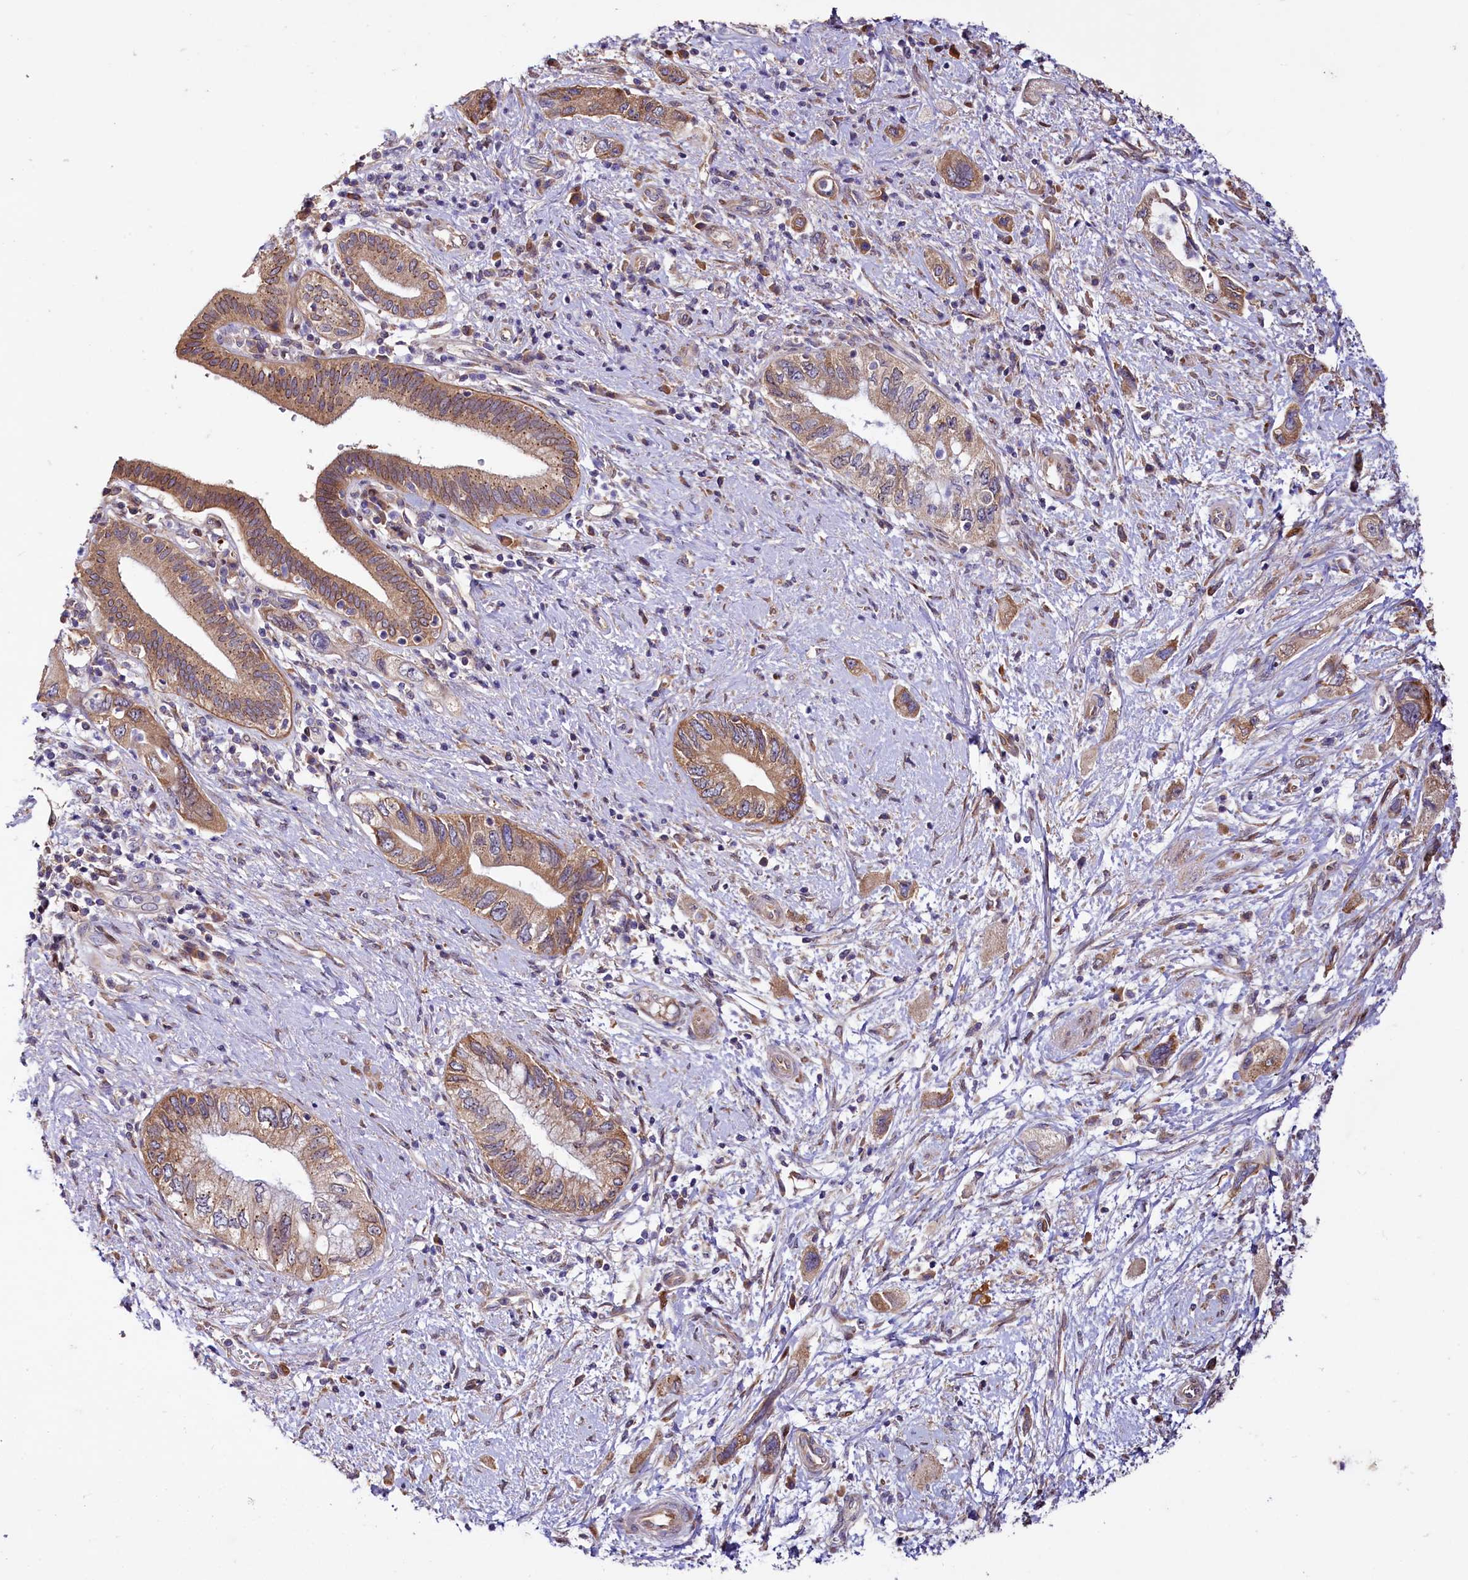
{"staining": {"intensity": "moderate", "quantity": ">75%", "location": "cytoplasmic/membranous"}, "tissue": "pancreatic cancer", "cell_type": "Tumor cells", "image_type": "cancer", "snomed": [{"axis": "morphology", "description": "Adenocarcinoma, NOS"}, {"axis": "topography", "description": "Pancreas"}], "caption": "Protein analysis of adenocarcinoma (pancreatic) tissue shows moderate cytoplasmic/membranous expression in approximately >75% of tumor cells.", "gene": "PDZRN3", "patient": {"sex": "female", "age": 73}}